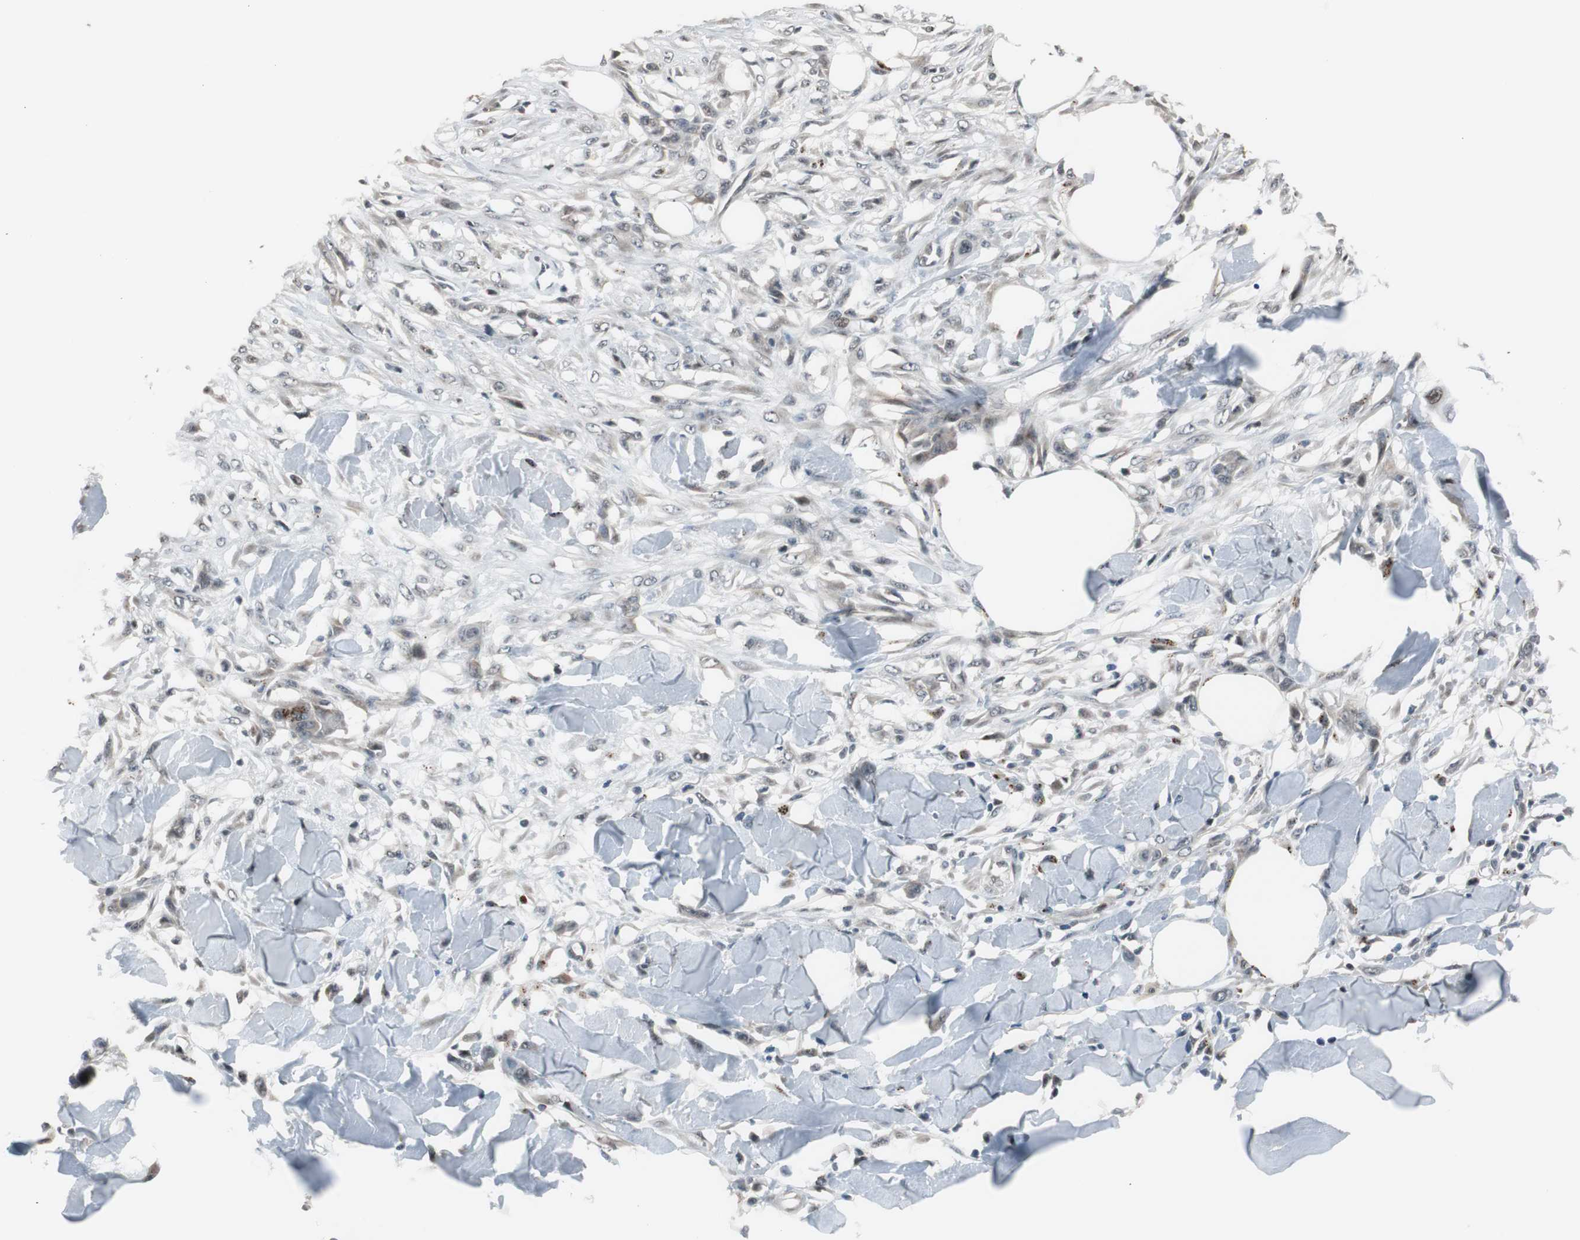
{"staining": {"intensity": "negative", "quantity": "none", "location": "none"}, "tissue": "skin cancer", "cell_type": "Tumor cells", "image_type": "cancer", "snomed": [{"axis": "morphology", "description": "Normal tissue, NOS"}, {"axis": "morphology", "description": "Squamous cell carcinoma, NOS"}, {"axis": "topography", "description": "Skin"}], "caption": "An immunohistochemistry (IHC) micrograph of skin cancer (squamous cell carcinoma) is shown. There is no staining in tumor cells of skin cancer (squamous cell carcinoma). (Immunohistochemistry (ihc), brightfield microscopy, high magnification).", "gene": "BOLA1", "patient": {"sex": "female", "age": 59}}